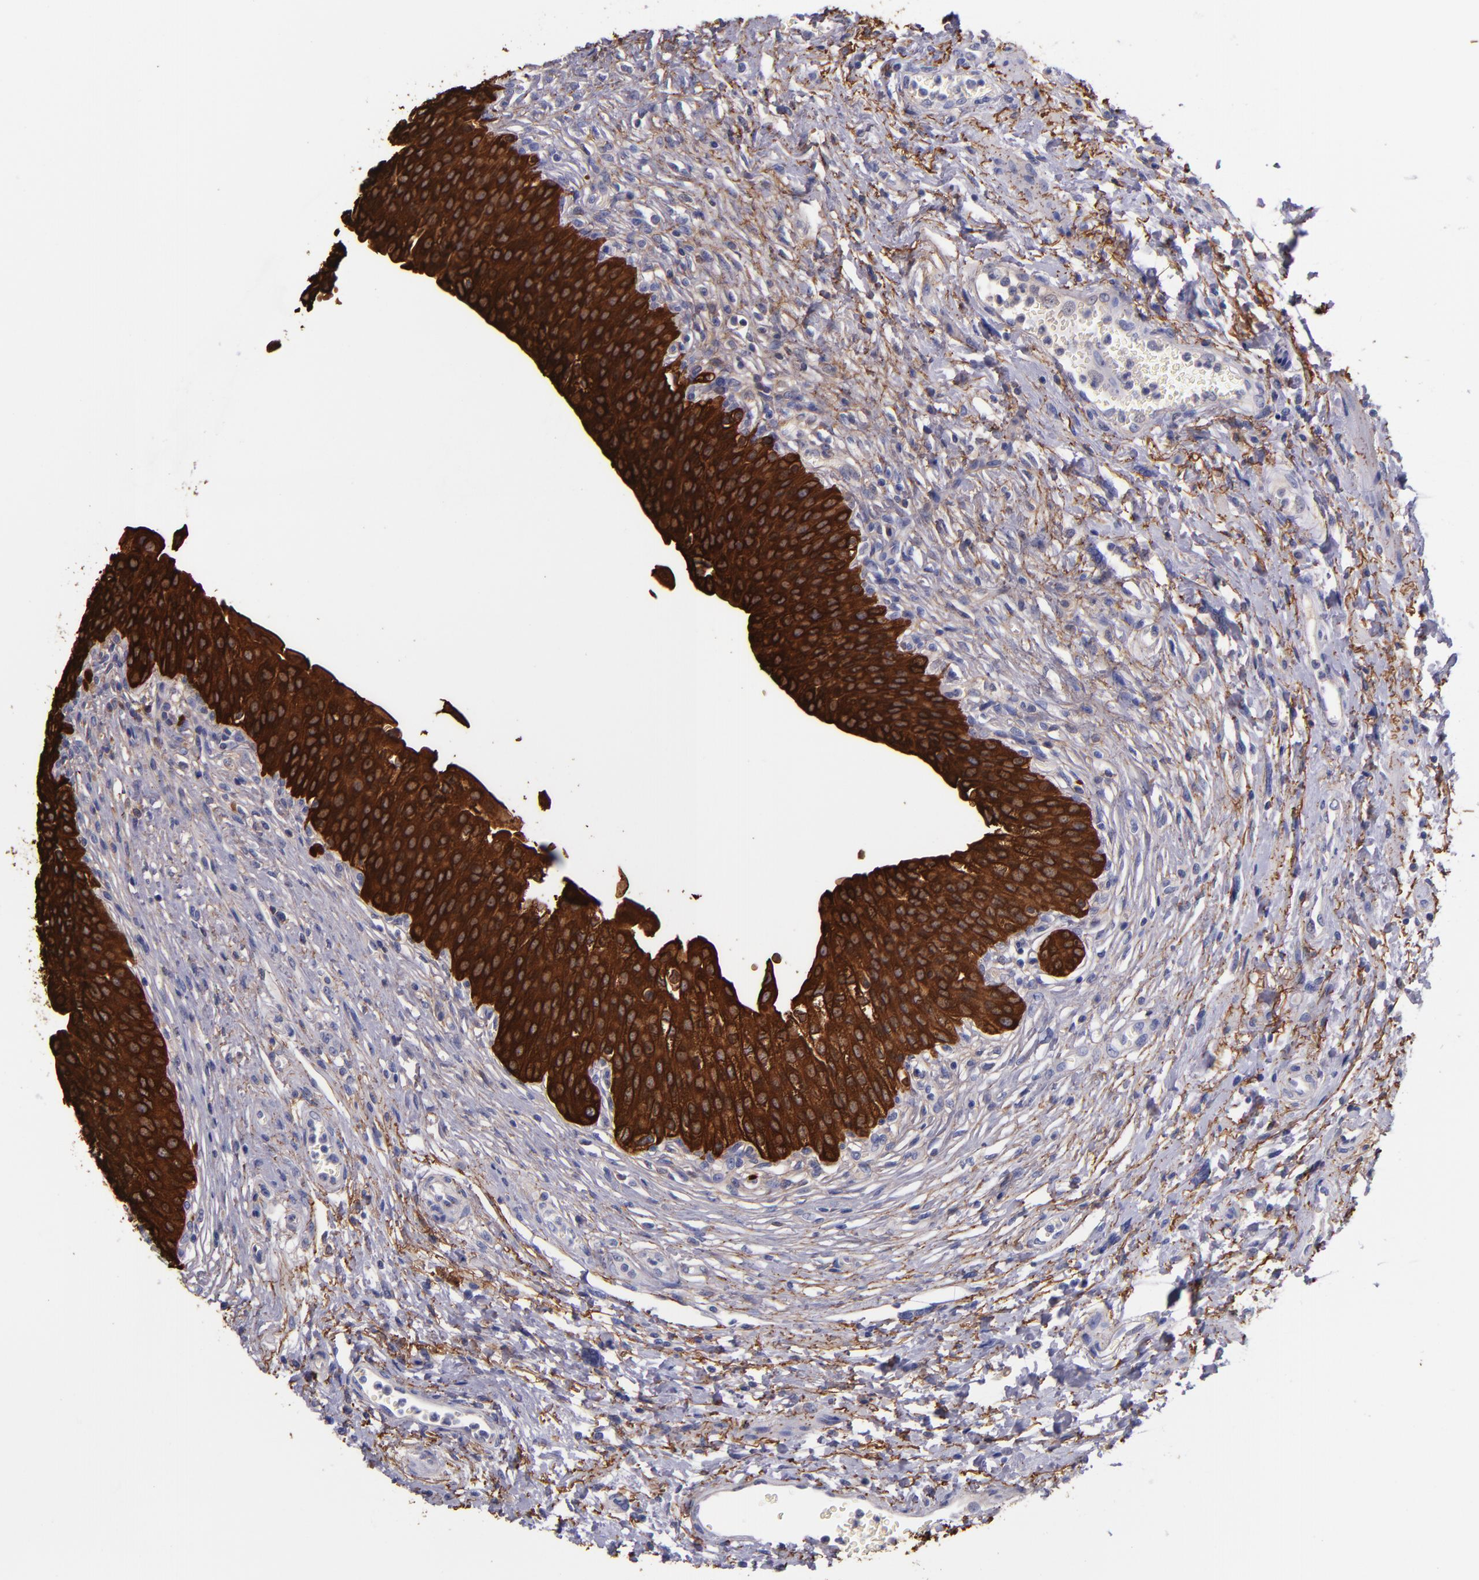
{"staining": {"intensity": "strong", "quantity": ">75%", "location": "cytoplasmic/membranous"}, "tissue": "urinary bladder", "cell_type": "Urothelial cells", "image_type": "normal", "snomed": [{"axis": "morphology", "description": "Normal tissue, NOS"}, {"axis": "topography", "description": "Smooth muscle"}, {"axis": "topography", "description": "Urinary bladder"}], "caption": "Urothelial cells show high levels of strong cytoplasmic/membranous positivity in approximately >75% of cells in benign human urinary bladder.", "gene": "IVL", "patient": {"sex": "male", "age": 35}}